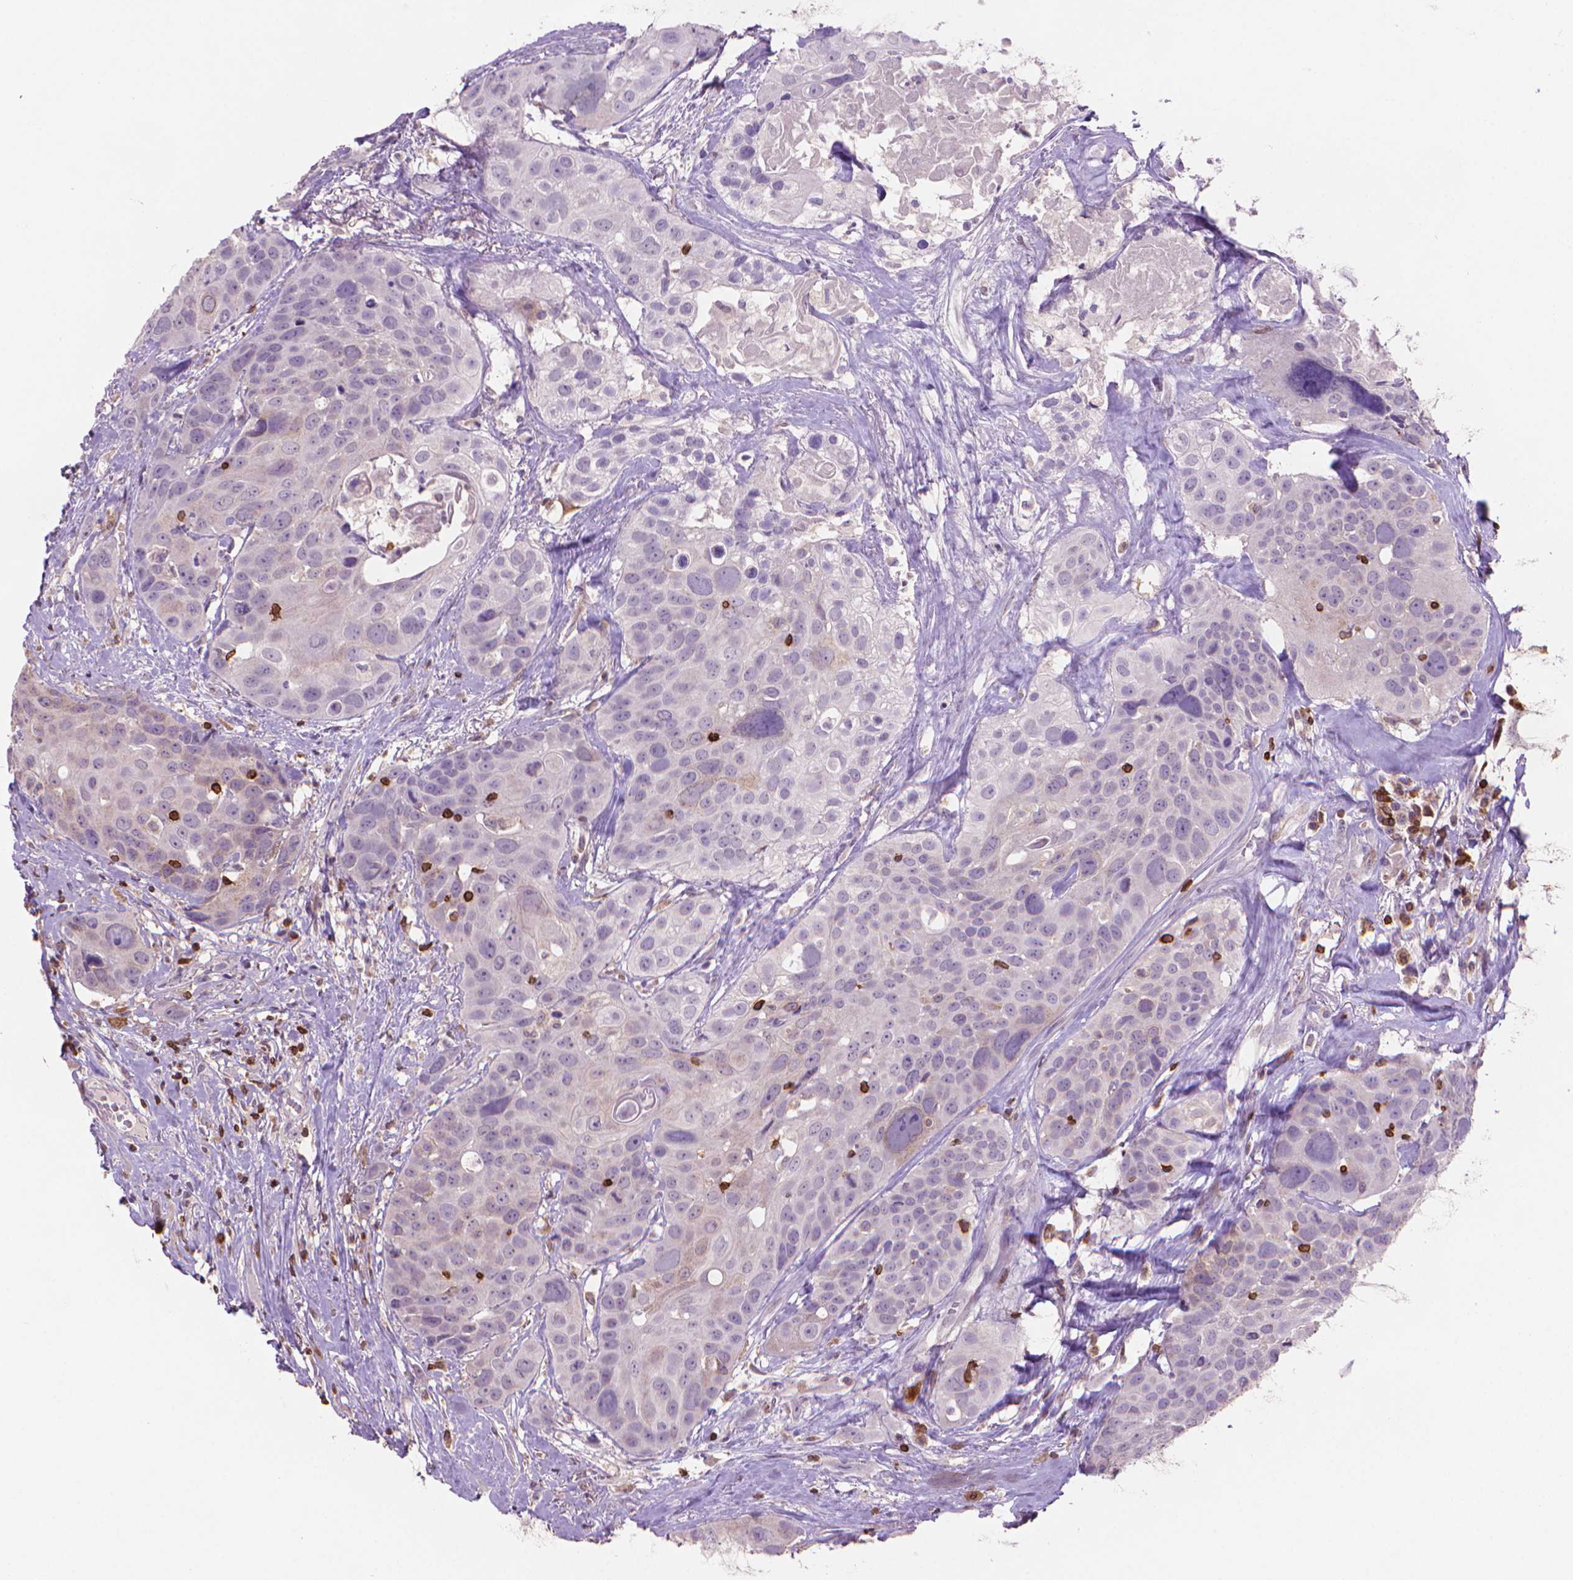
{"staining": {"intensity": "weak", "quantity": "<25%", "location": "cytoplasmic/membranous"}, "tissue": "head and neck cancer", "cell_type": "Tumor cells", "image_type": "cancer", "snomed": [{"axis": "morphology", "description": "Squamous cell carcinoma, NOS"}, {"axis": "topography", "description": "Oral tissue"}, {"axis": "topography", "description": "Head-Neck"}], "caption": "IHC of head and neck squamous cell carcinoma shows no positivity in tumor cells.", "gene": "BCL2", "patient": {"sex": "male", "age": 56}}